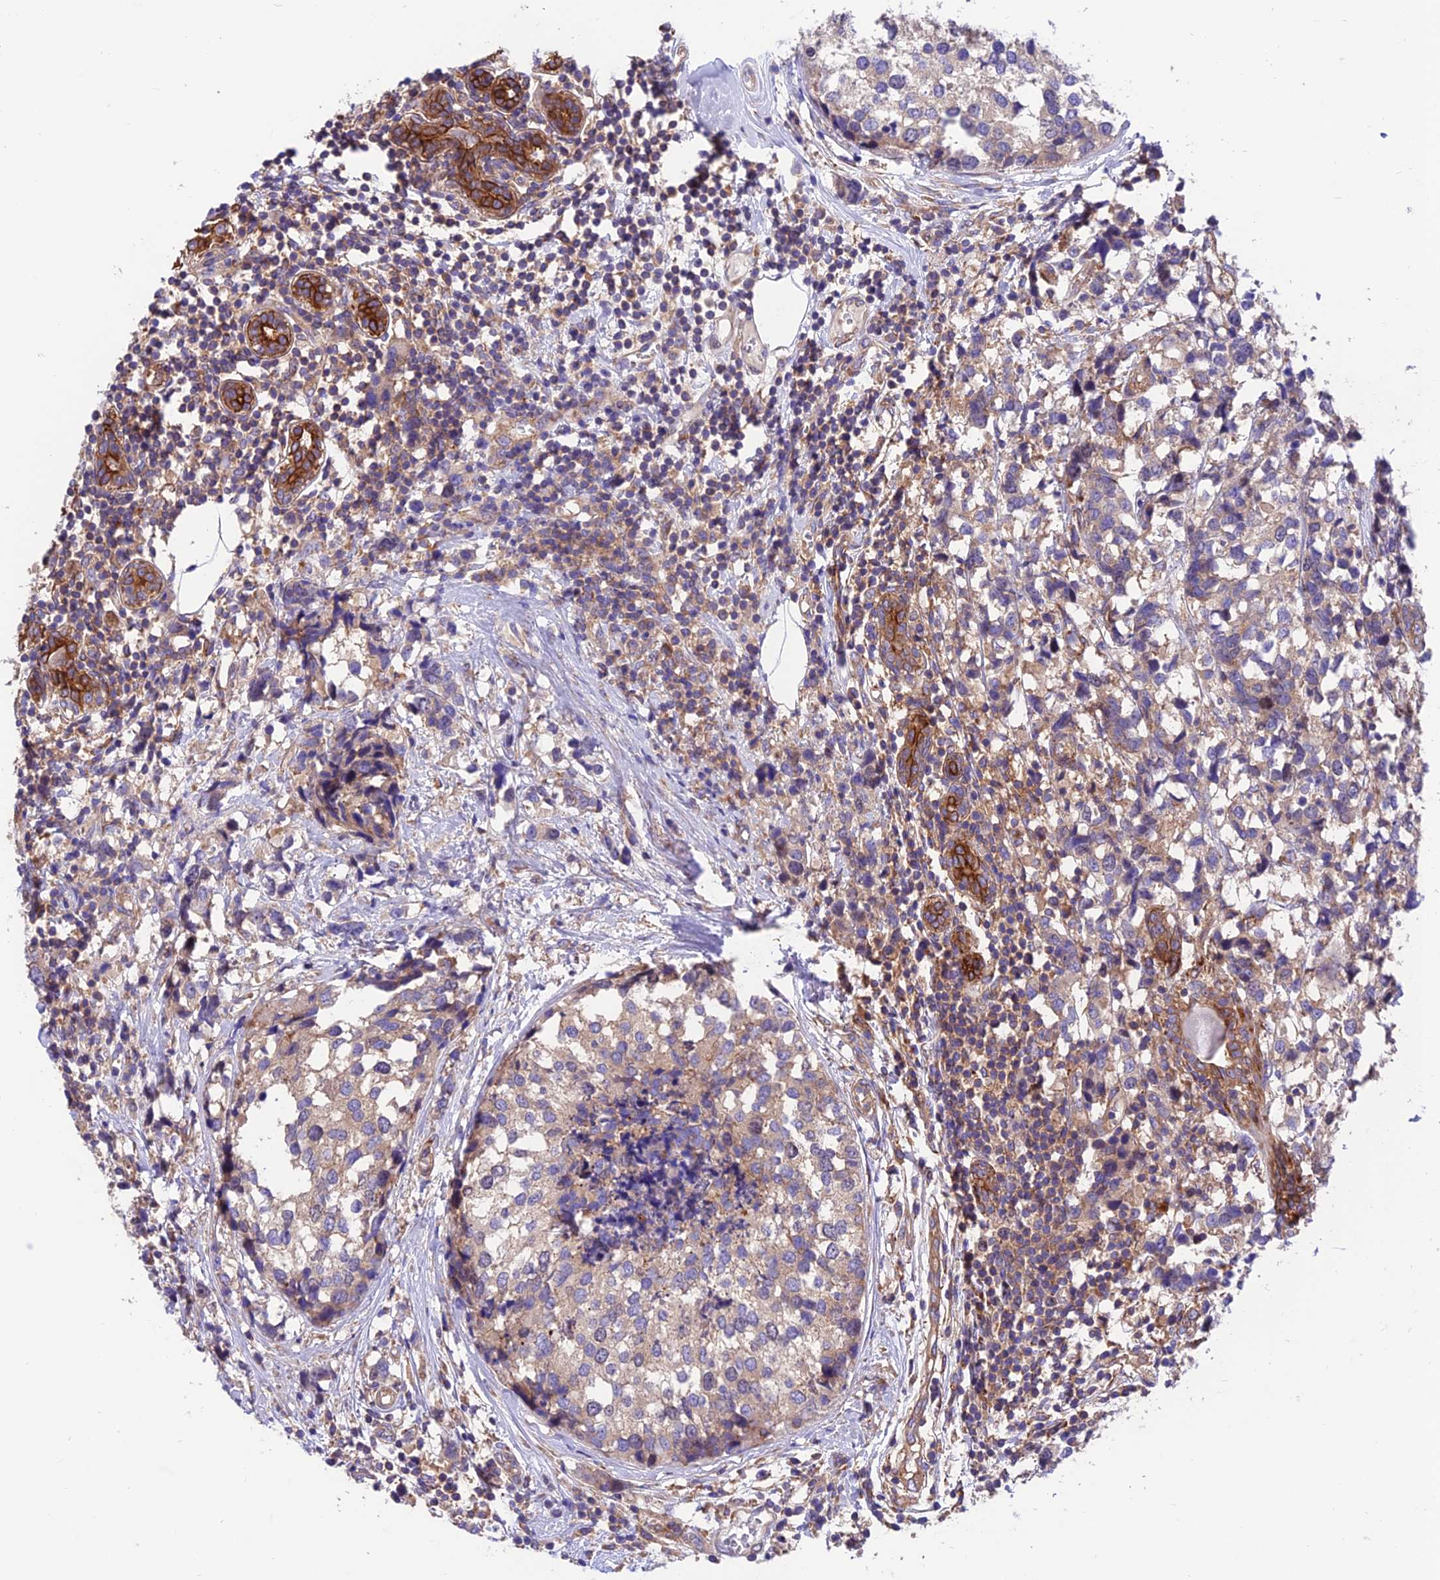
{"staining": {"intensity": "weak", "quantity": ">75%", "location": "cytoplasmic/membranous"}, "tissue": "breast cancer", "cell_type": "Tumor cells", "image_type": "cancer", "snomed": [{"axis": "morphology", "description": "Lobular carcinoma"}, {"axis": "topography", "description": "Breast"}], "caption": "Immunohistochemical staining of human breast lobular carcinoma exhibits weak cytoplasmic/membranous protein positivity in approximately >75% of tumor cells.", "gene": "VPS16", "patient": {"sex": "female", "age": 59}}